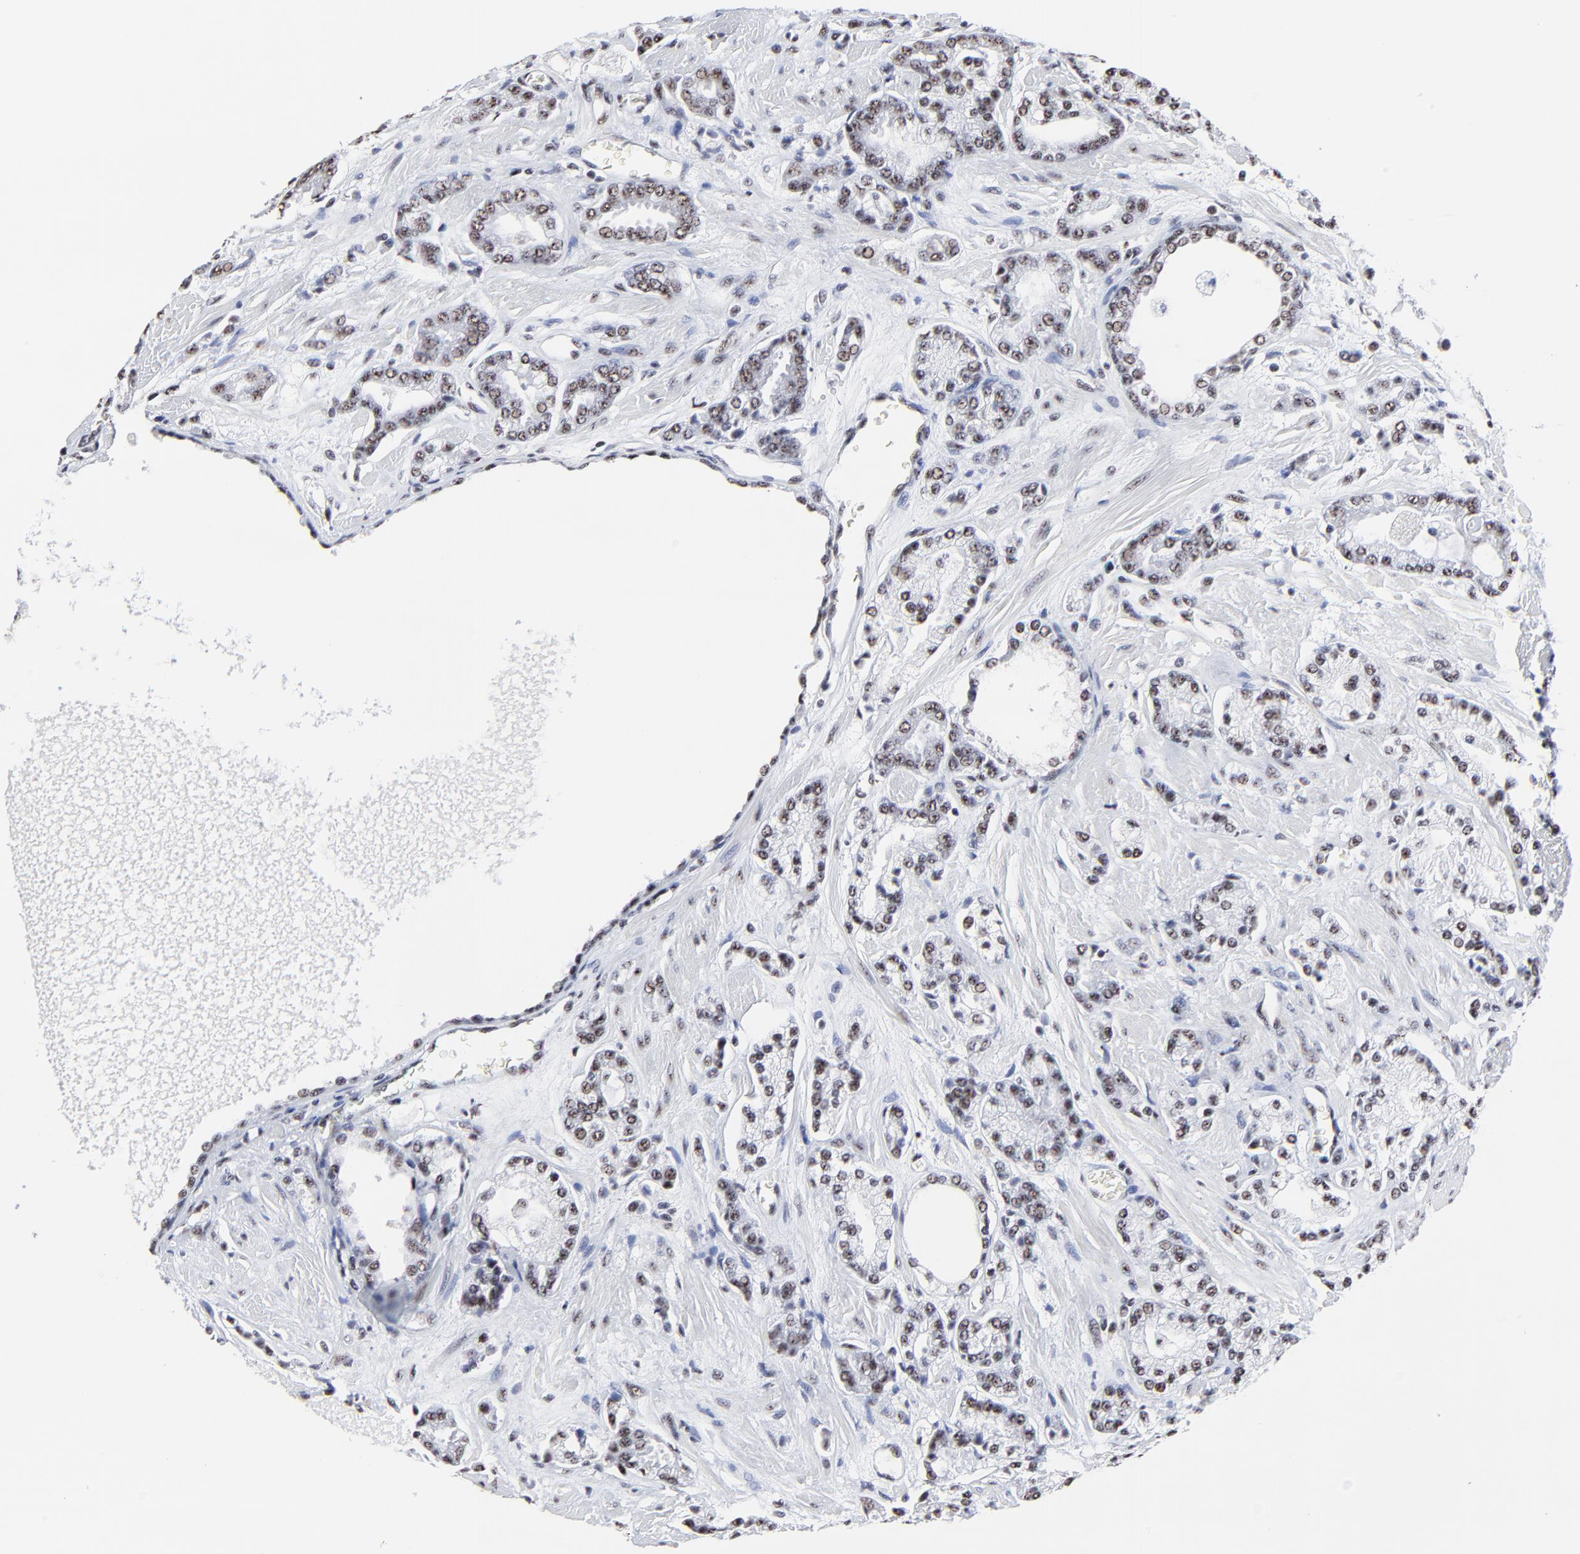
{"staining": {"intensity": "weak", "quantity": "25%-75%", "location": "nuclear"}, "tissue": "prostate cancer", "cell_type": "Tumor cells", "image_type": "cancer", "snomed": [{"axis": "morphology", "description": "Adenocarcinoma, High grade"}, {"axis": "topography", "description": "Prostate"}], "caption": "A brown stain highlights weak nuclear expression of a protein in human prostate cancer tumor cells.", "gene": "MBD4", "patient": {"sex": "male", "age": 71}}